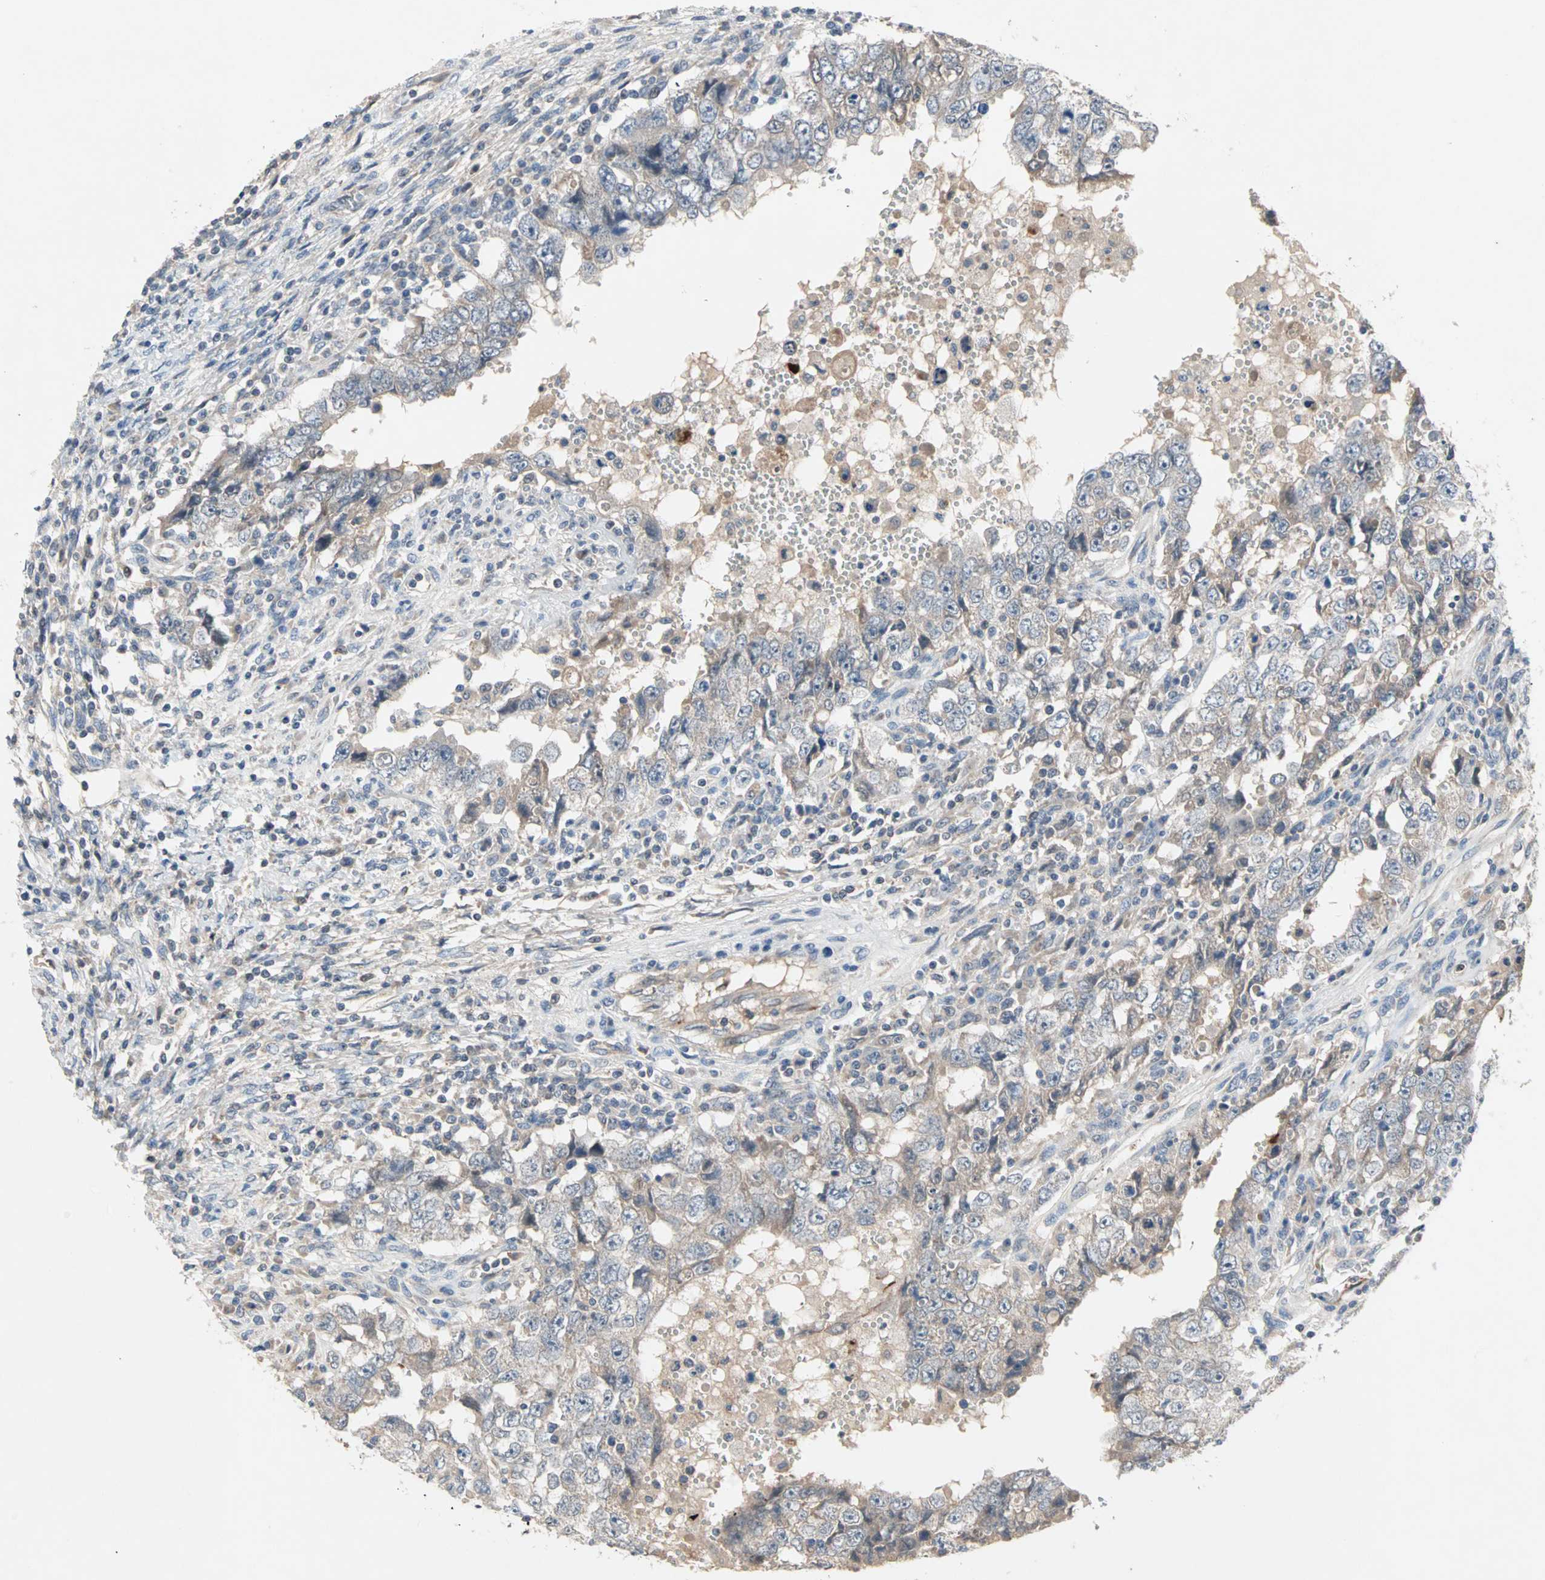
{"staining": {"intensity": "negative", "quantity": "none", "location": "none"}, "tissue": "testis cancer", "cell_type": "Tumor cells", "image_type": "cancer", "snomed": [{"axis": "morphology", "description": "Carcinoma, Embryonal, NOS"}, {"axis": "topography", "description": "Testis"}], "caption": "Immunohistochemical staining of human testis cancer demonstrates no significant staining in tumor cells.", "gene": "PROS1", "patient": {"sex": "male", "age": 26}}